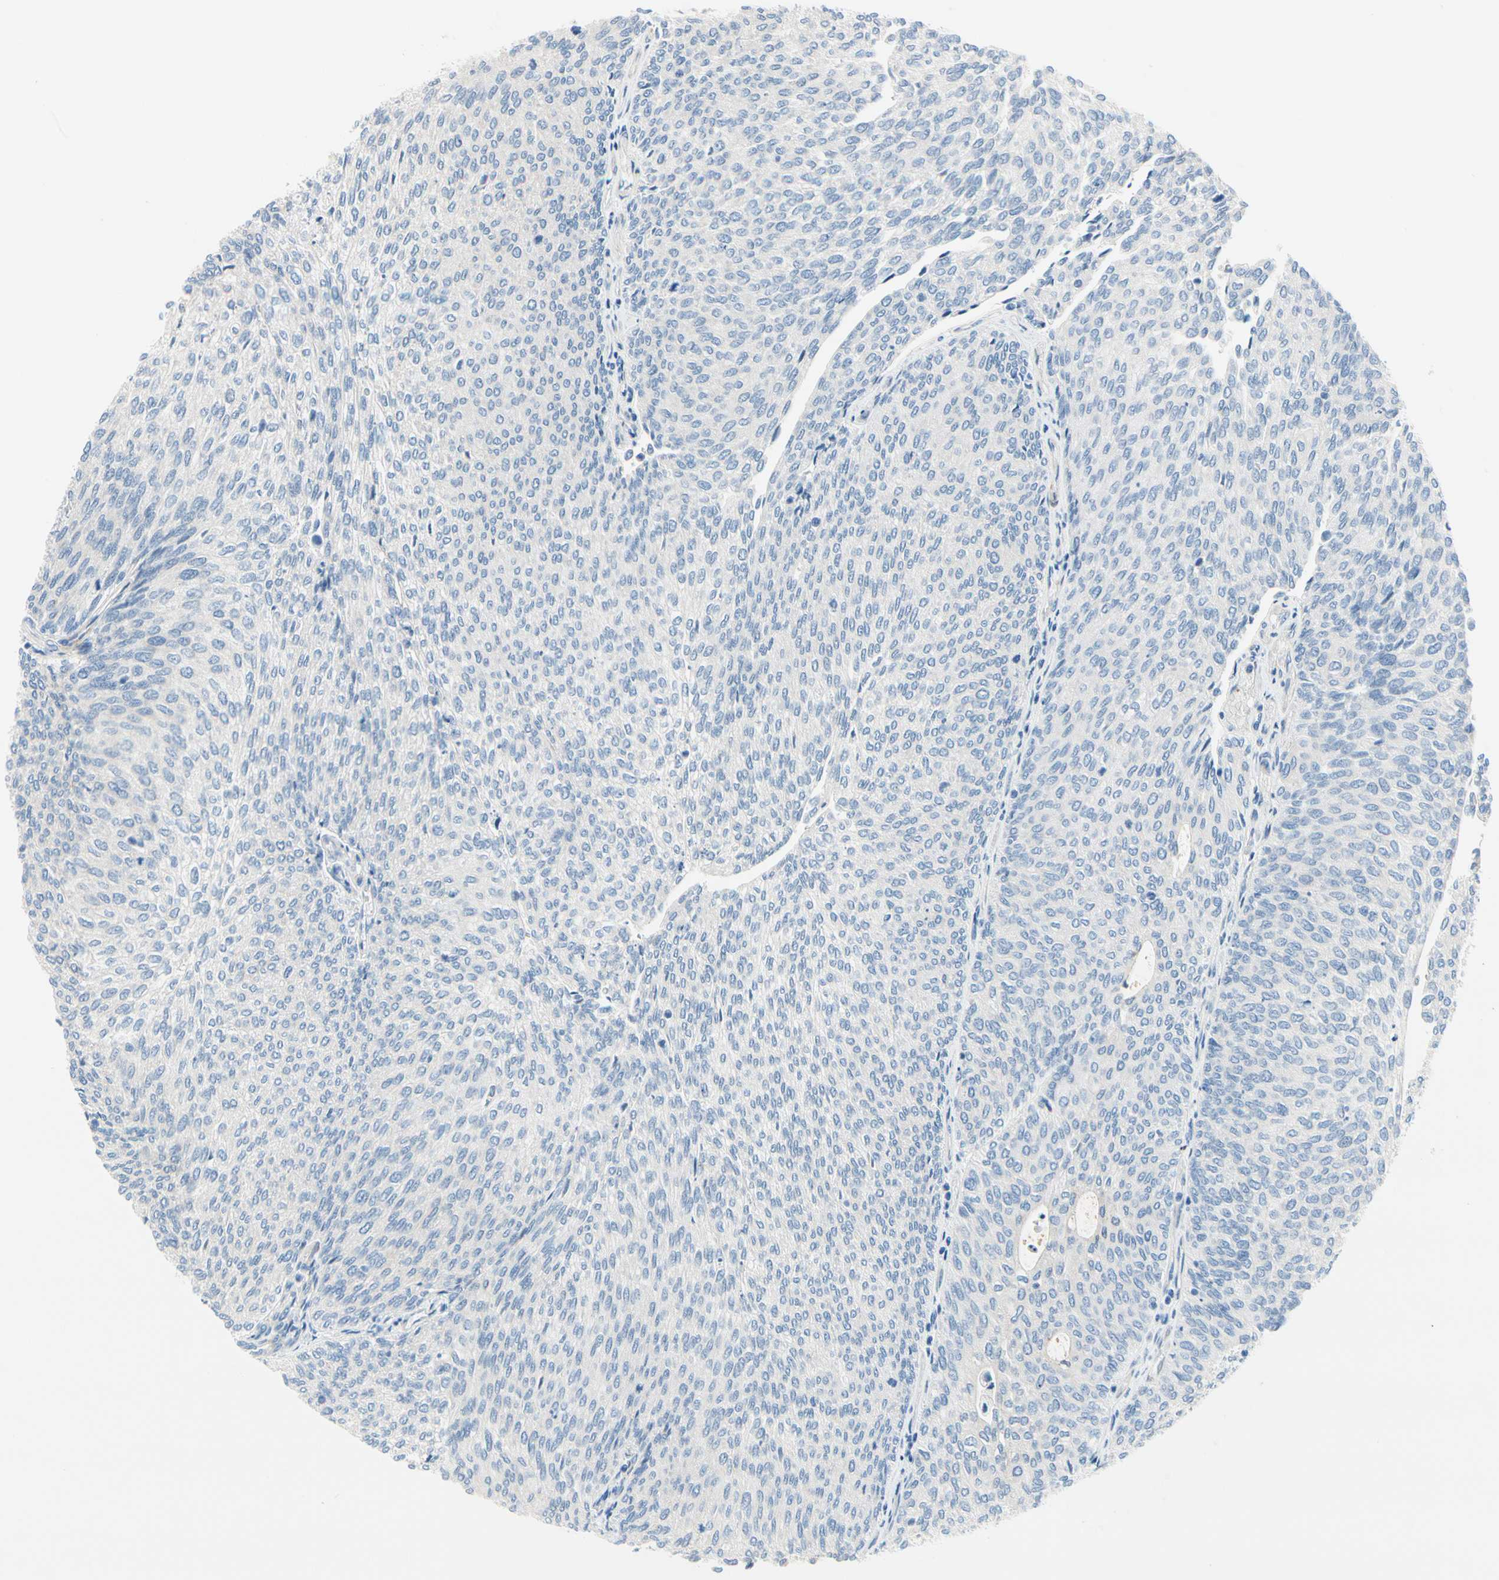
{"staining": {"intensity": "negative", "quantity": "none", "location": "none"}, "tissue": "urothelial cancer", "cell_type": "Tumor cells", "image_type": "cancer", "snomed": [{"axis": "morphology", "description": "Urothelial carcinoma, Low grade"}, {"axis": "topography", "description": "Urinary bladder"}], "caption": "A photomicrograph of human urothelial cancer is negative for staining in tumor cells.", "gene": "FCER2", "patient": {"sex": "female", "age": 79}}